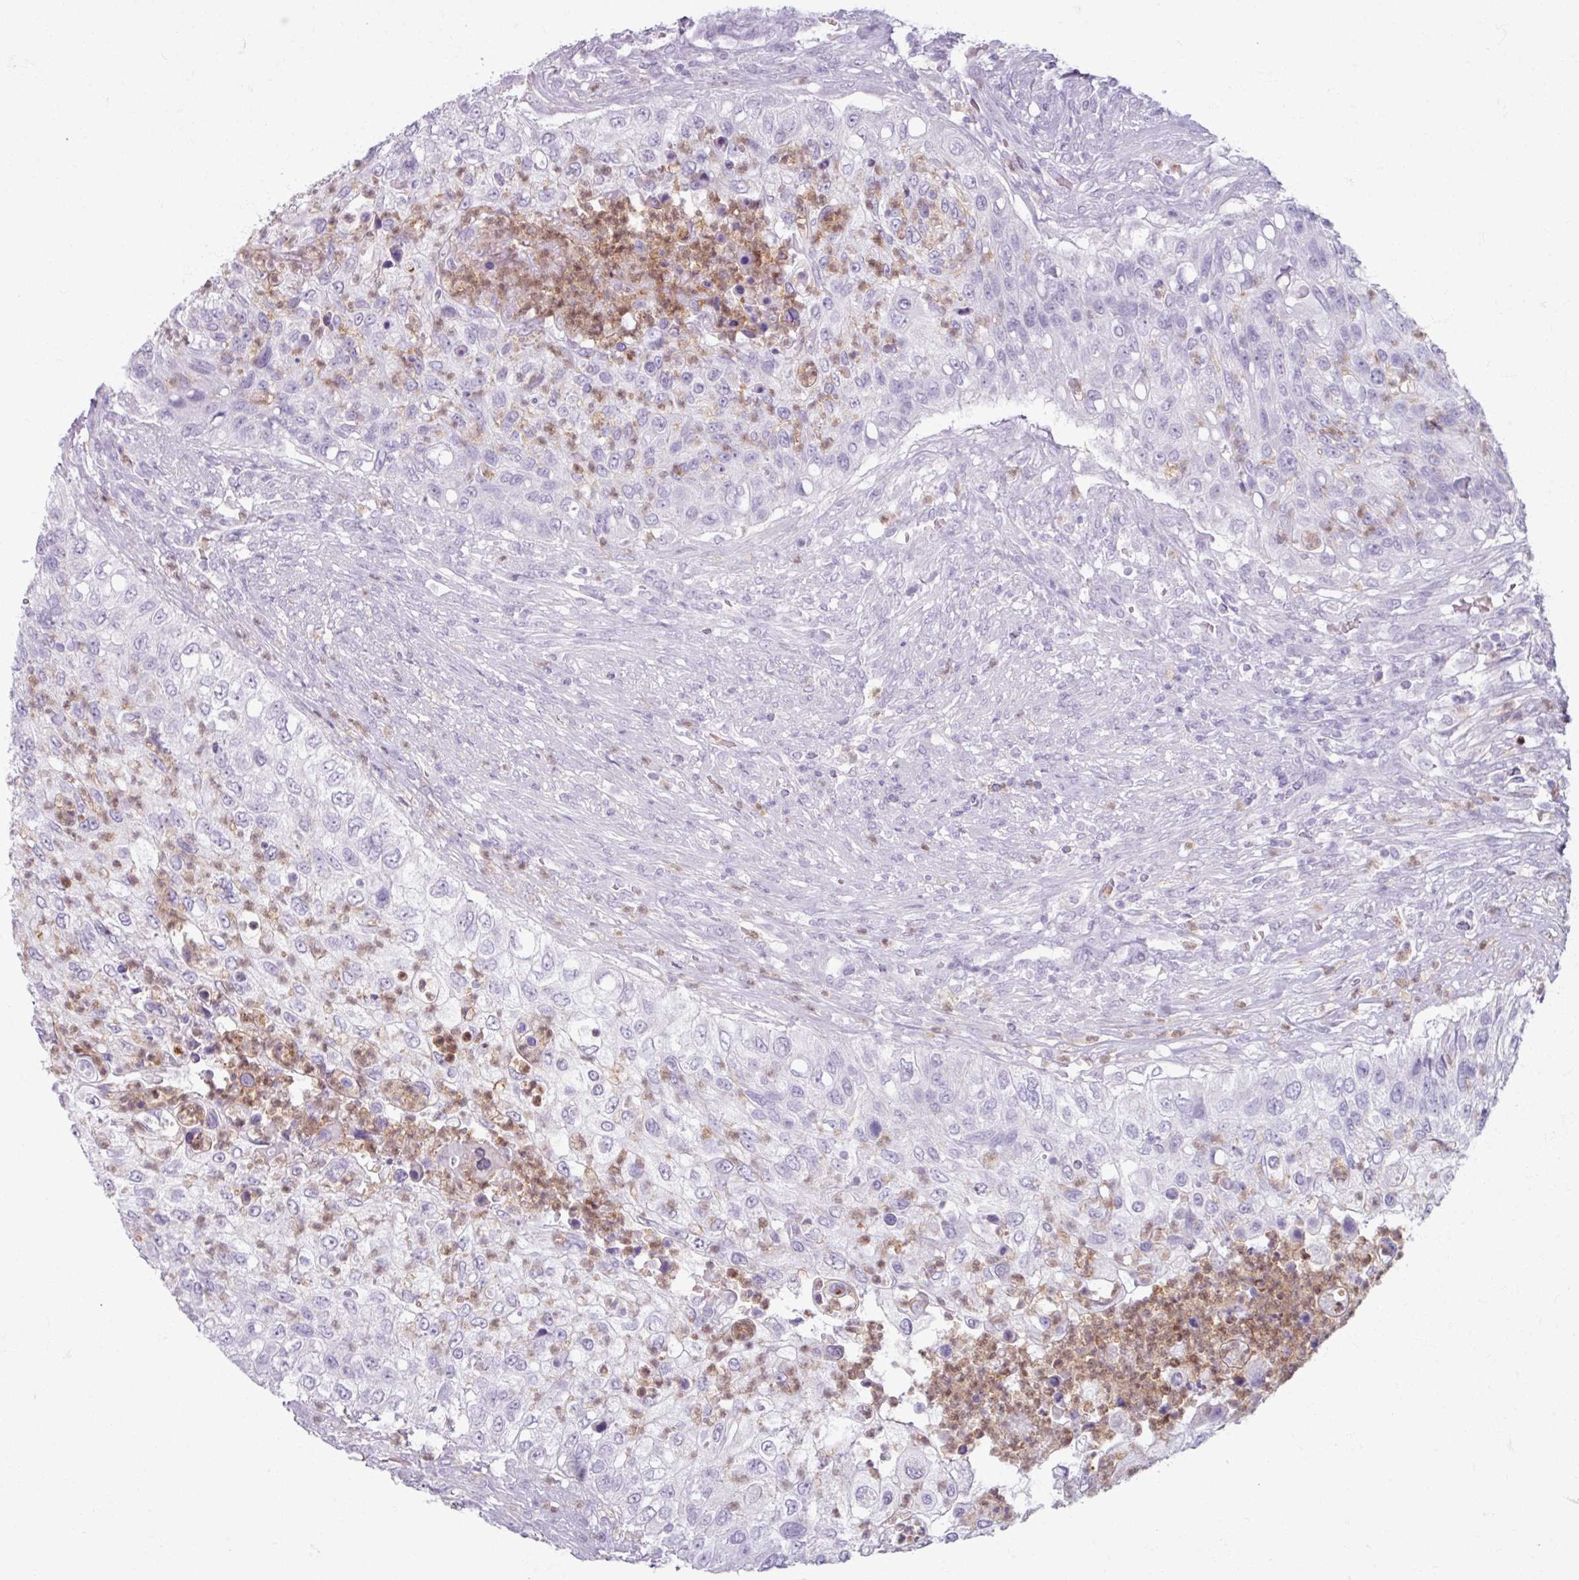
{"staining": {"intensity": "negative", "quantity": "none", "location": "none"}, "tissue": "urothelial cancer", "cell_type": "Tumor cells", "image_type": "cancer", "snomed": [{"axis": "morphology", "description": "Urothelial carcinoma, High grade"}, {"axis": "topography", "description": "Urinary bladder"}], "caption": "A high-resolution histopathology image shows immunohistochemistry staining of urothelial cancer, which reveals no significant staining in tumor cells.", "gene": "ARG1", "patient": {"sex": "female", "age": 60}}